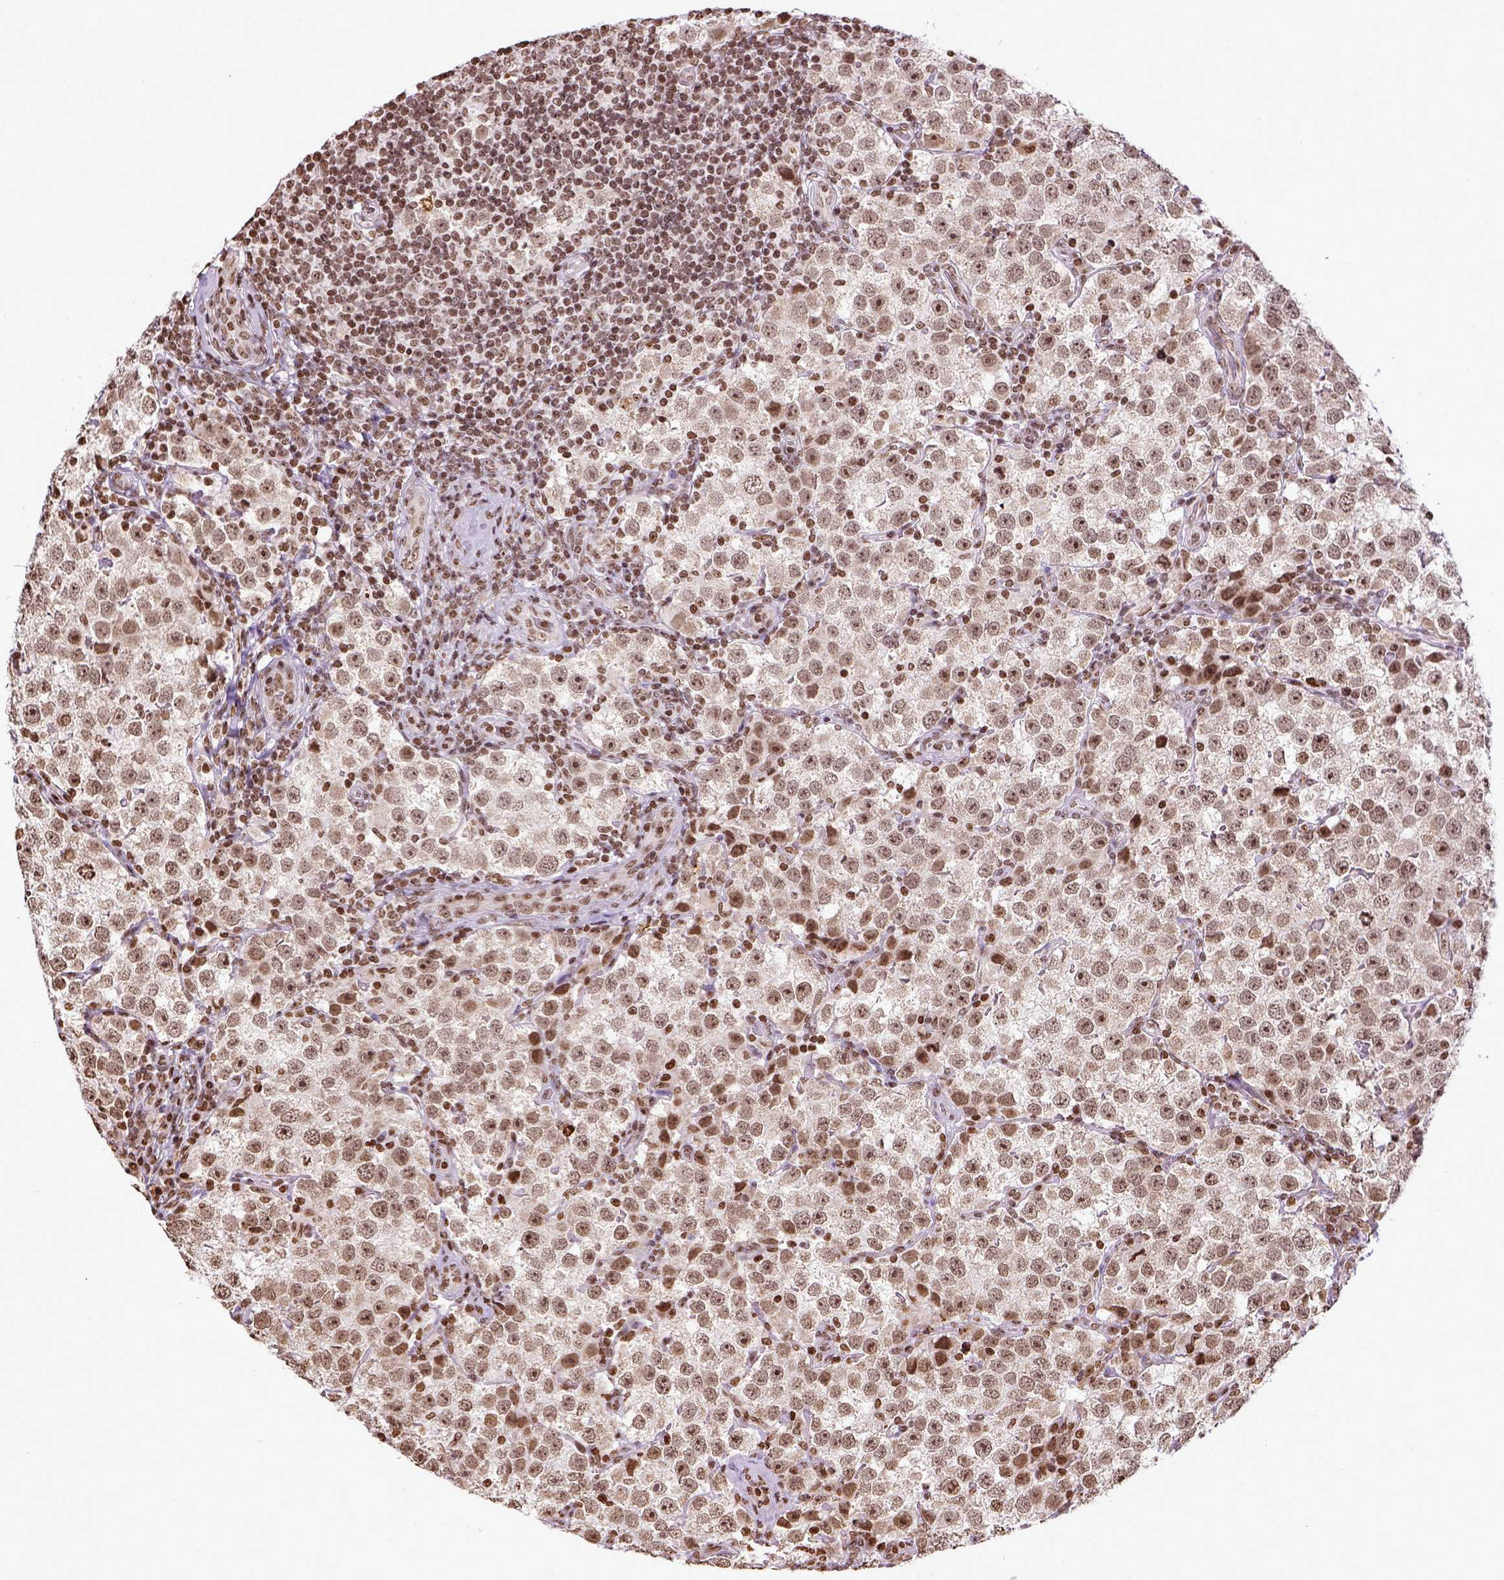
{"staining": {"intensity": "weak", "quantity": ">75%", "location": "nuclear"}, "tissue": "testis cancer", "cell_type": "Tumor cells", "image_type": "cancer", "snomed": [{"axis": "morphology", "description": "Seminoma, NOS"}, {"axis": "topography", "description": "Testis"}], "caption": "Tumor cells exhibit weak nuclear staining in about >75% of cells in seminoma (testis).", "gene": "ZNF75D", "patient": {"sex": "male", "age": 37}}